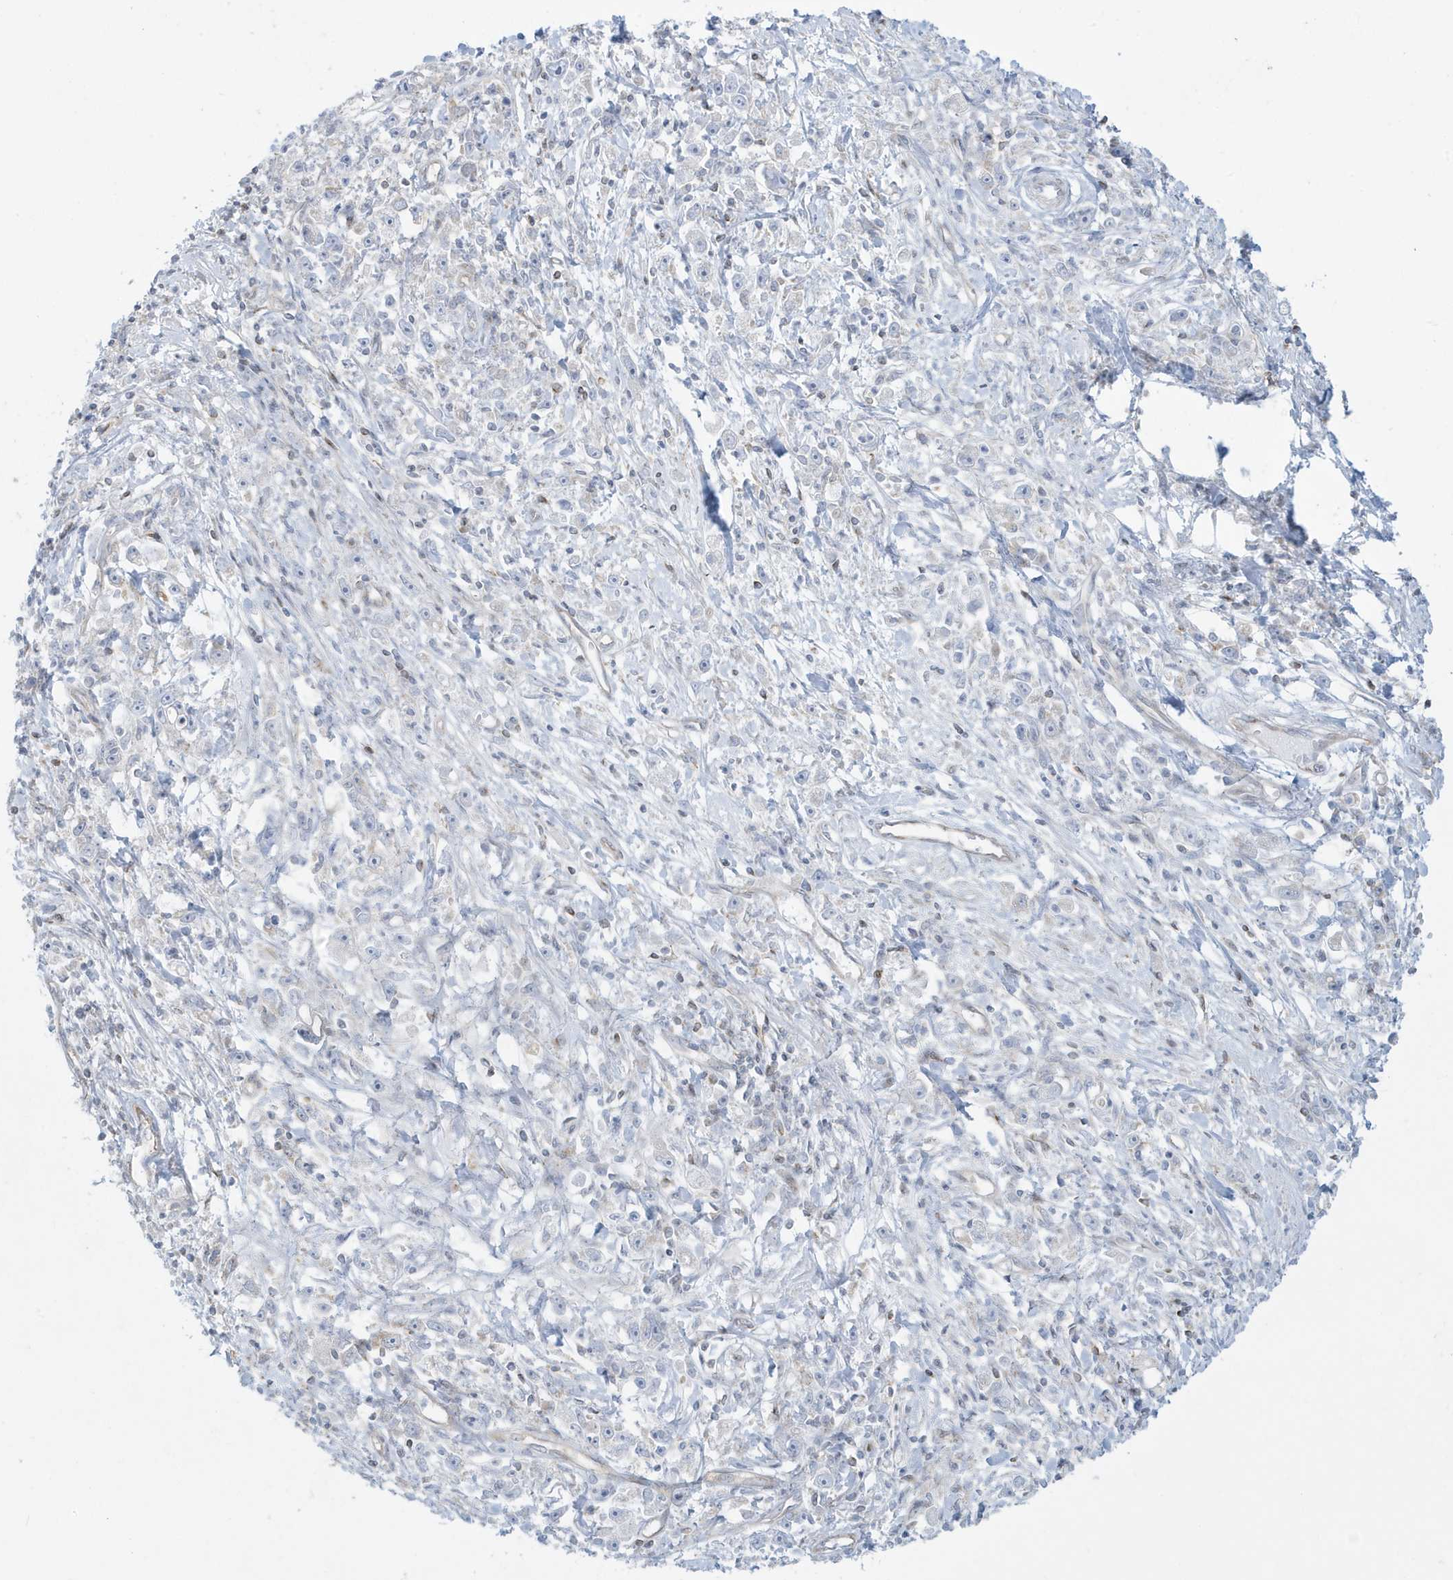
{"staining": {"intensity": "negative", "quantity": "none", "location": "none"}, "tissue": "stomach cancer", "cell_type": "Tumor cells", "image_type": "cancer", "snomed": [{"axis": "morphology", "description": "Adenocarcinoma, NOS"}, {"axis": "topography", "description": "Stomach"}], "caption": "There is no significant staining in tumor cells of stomach cancer.", "gene": "SLAMF9", "patient": {"sex": "female", "age": 59}}